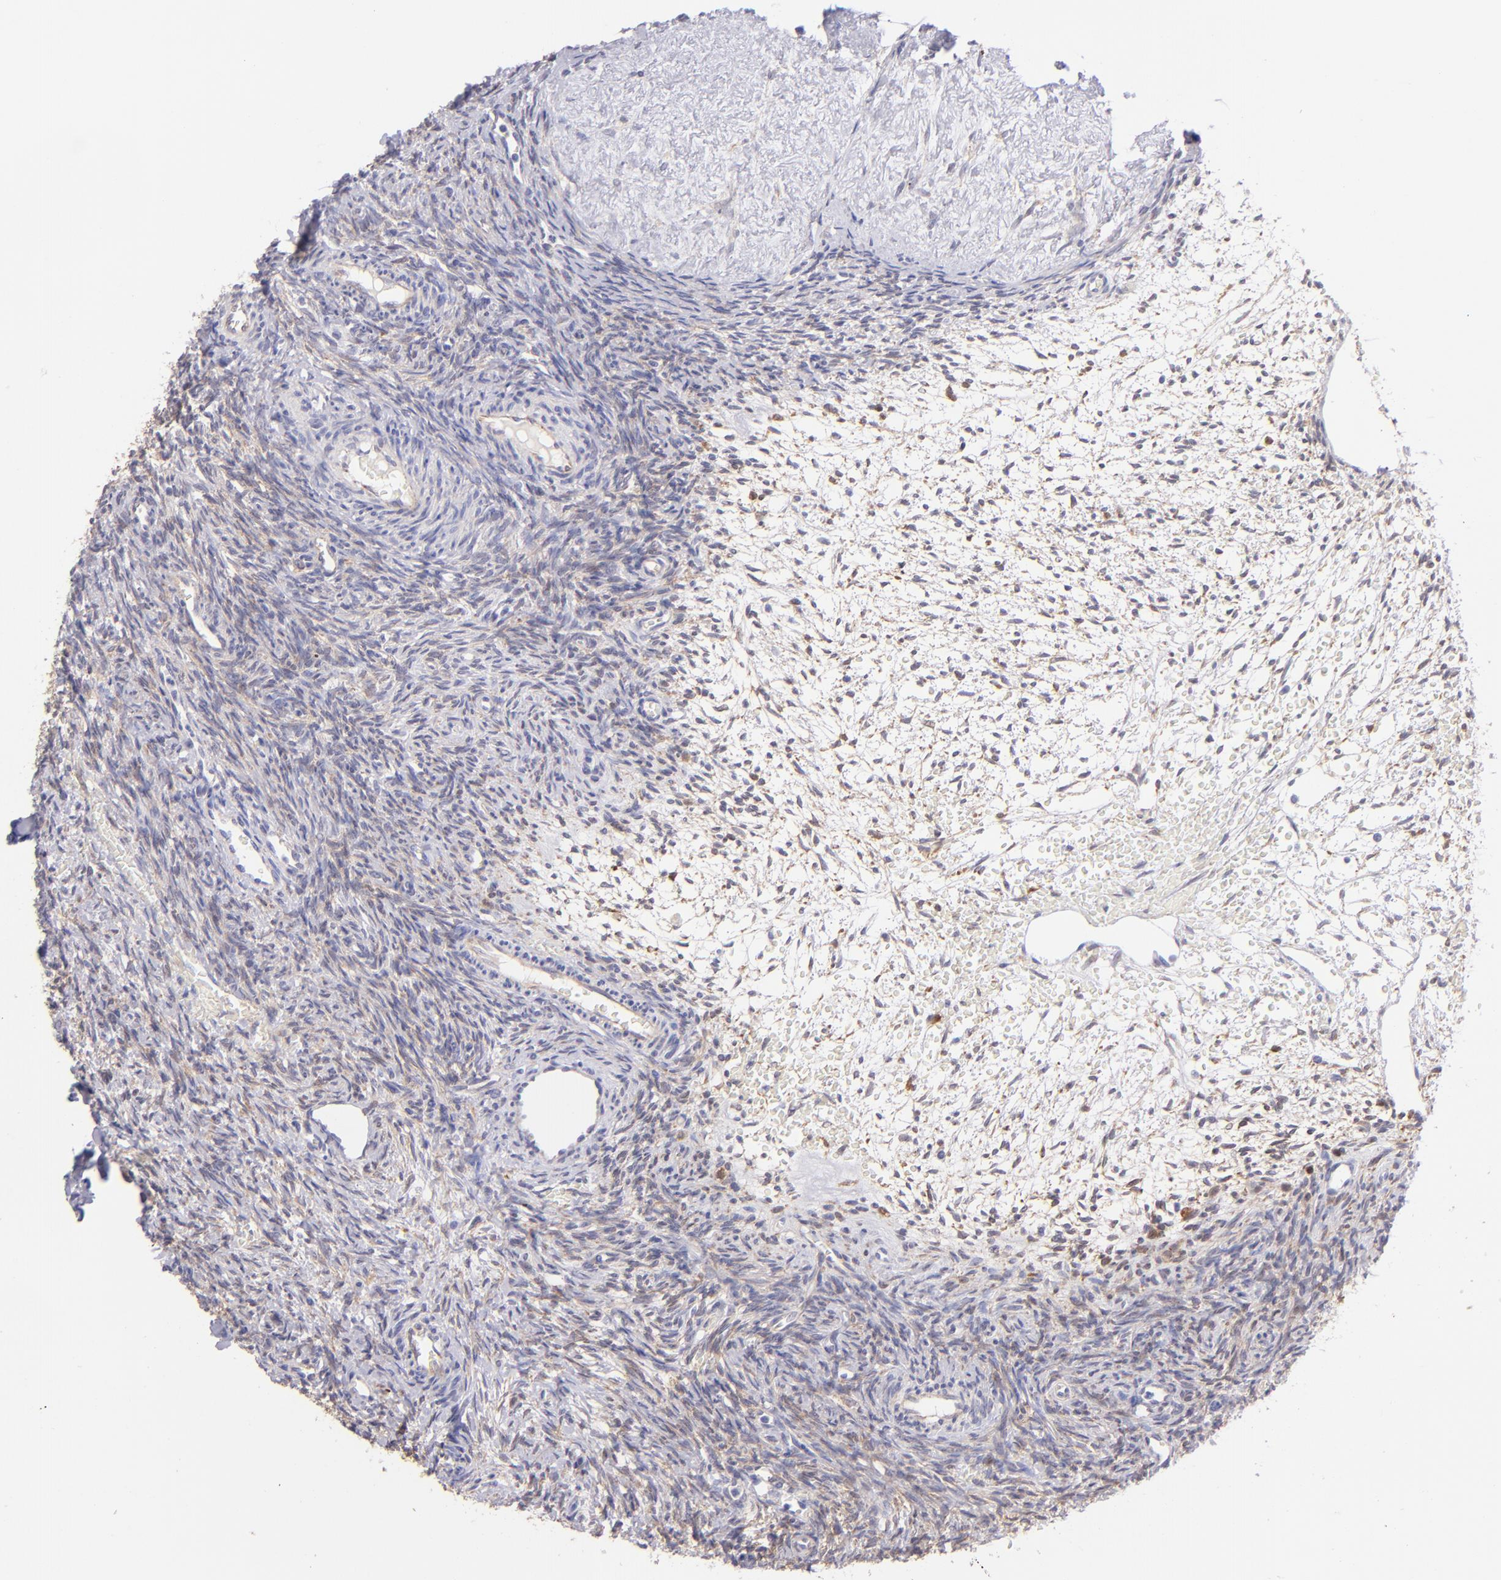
{"staining": {"intensity": "weak", "quantity": "25%-75%", "location": "cytoplasmic/membranous"}, "tissue": "ovary", "cell_type": "Ovarian stroma cells", "image_type": "normal", "snomed": [{"axis": "morphology", "description": "Normal tissue, NOS"}, {"axis": "topography", "description": "Ovary"}], "caption": "This micrograph reveals immunohistochemistry (IHC) staining of unremarkable ovary, with low weak cytoplasmic/membranous staining in approximately 25%-75% of ovarian stroma cells.", "gene": "SH2D4A", "patient": {"sex": "female", "age": 39}}